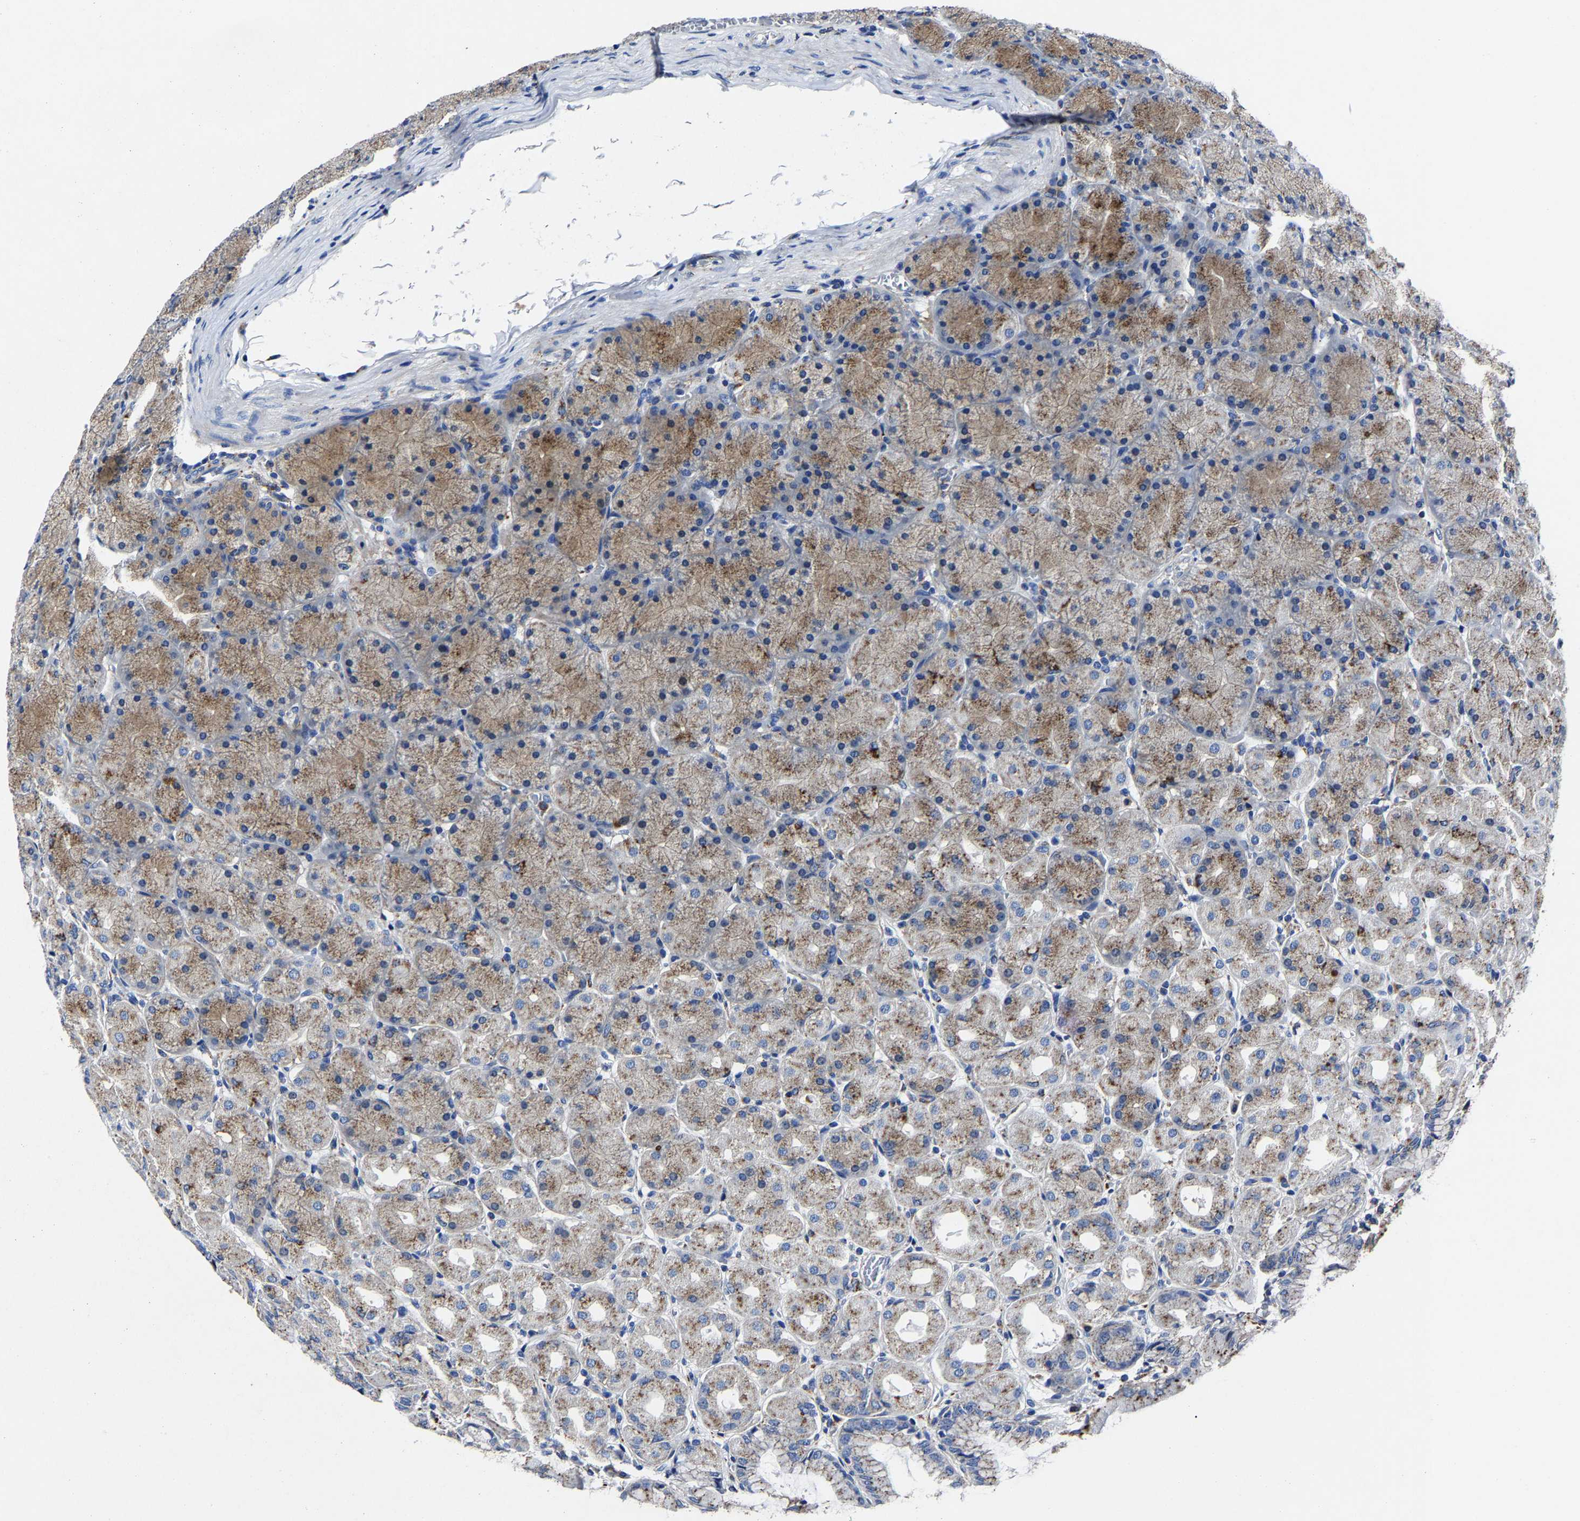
{"staining": {"intensity": "moderate", "quantity": ">75%", "location": "cytoplasmic/membranous"}, "tissue": "stomach", "cell_type": "Glandular cells", "image_type": "normal", "snomed": [{"axis": "morphology", "description": "Normal tissue, NOS"}, {"axis": "topography", "description": "Stomach, upper"}], "caption": "Protein analysis of benign stomach displays moderate cytoplasmic/membranous positivity in about >75% of glandular cells. (brown staining indicates protein expression, while blue staining denotes nuclei).", "gene": "LAMTOR4", "patient": {"sex": "female", "age": 56}}